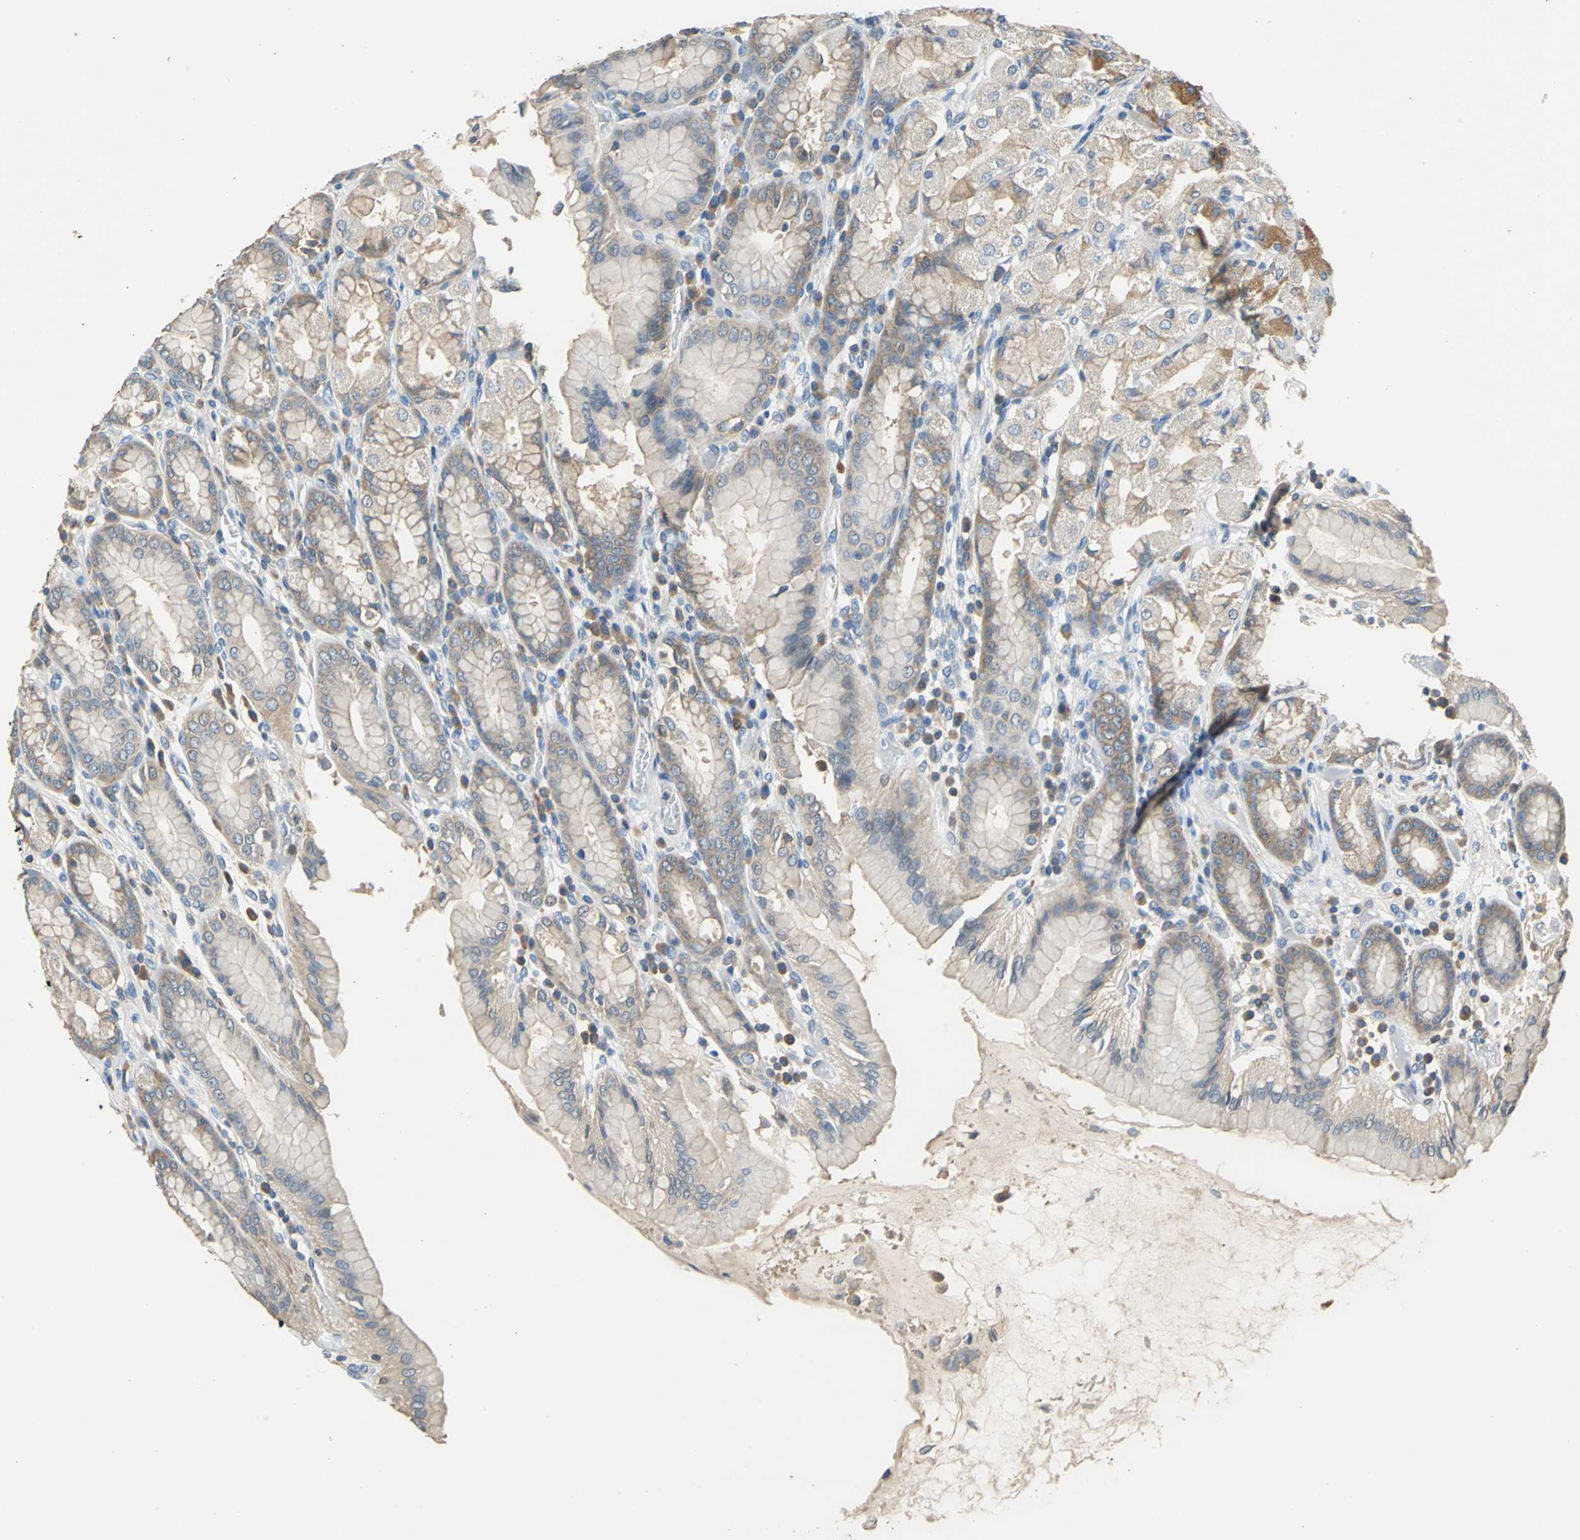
{"staining": {"intensity": "moderate", "quantity": "25%-75%", "location": "cytoplasmic/membranous"}, "tissue": "stomach", "cell_type": "Glandular cells", "image_type": "normal", "snomed": [{"axis": "morphology", "description": "Normal tissue, NOS"}, {"axis": "topography", "description": "Stomach, upper"}], "caption": "Immunohistochemistry (IHC) (DAB) staining of normal stomach shows moderate cytoplasmic/membranous protein staining in approximately 25%-75% of glandular cells.", "gene": "PRKCA", "patient": {"sex": "male", "age": 68}}